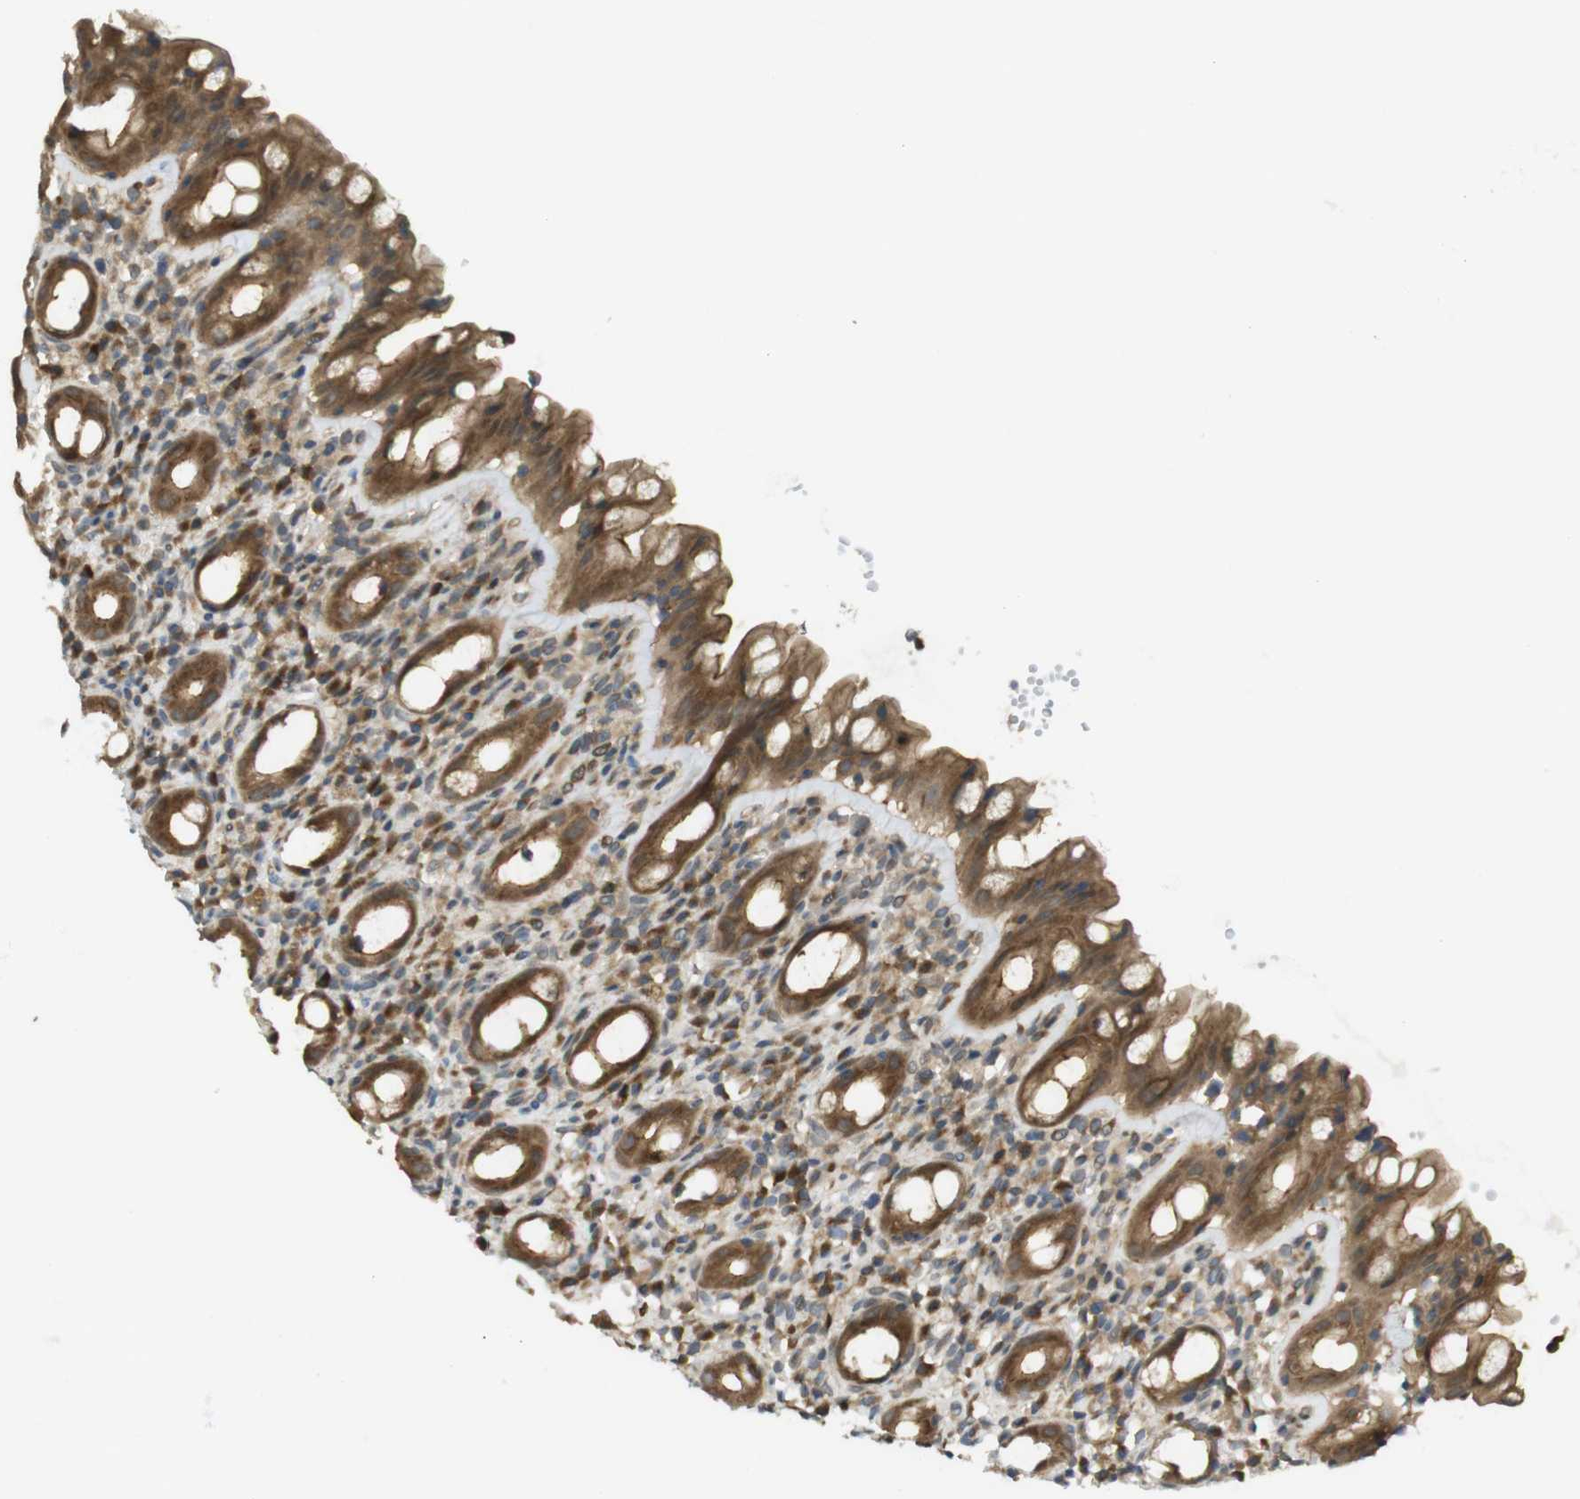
{"staining": {"intensity": "moderate", "quantity": ">75%", "location": "cytoplasmic/membranous"}, "tissue": "rectum", "cell_type": "Glandular cells", "image_type": "normal", "snomed": [{"axis": "morphology", "description": "Normal tissue, NOS"}, {"axis": "topography", "description": "Rectum"}], "caption": "An immunohistochemistry image of normal tissue is shown. Protein staining in brown shows moderate cytoplasmic/membranous positivity in rectum within glandular cells.", "gene": "CLRN3", "patient": {"sex": "male", "age": 44}}